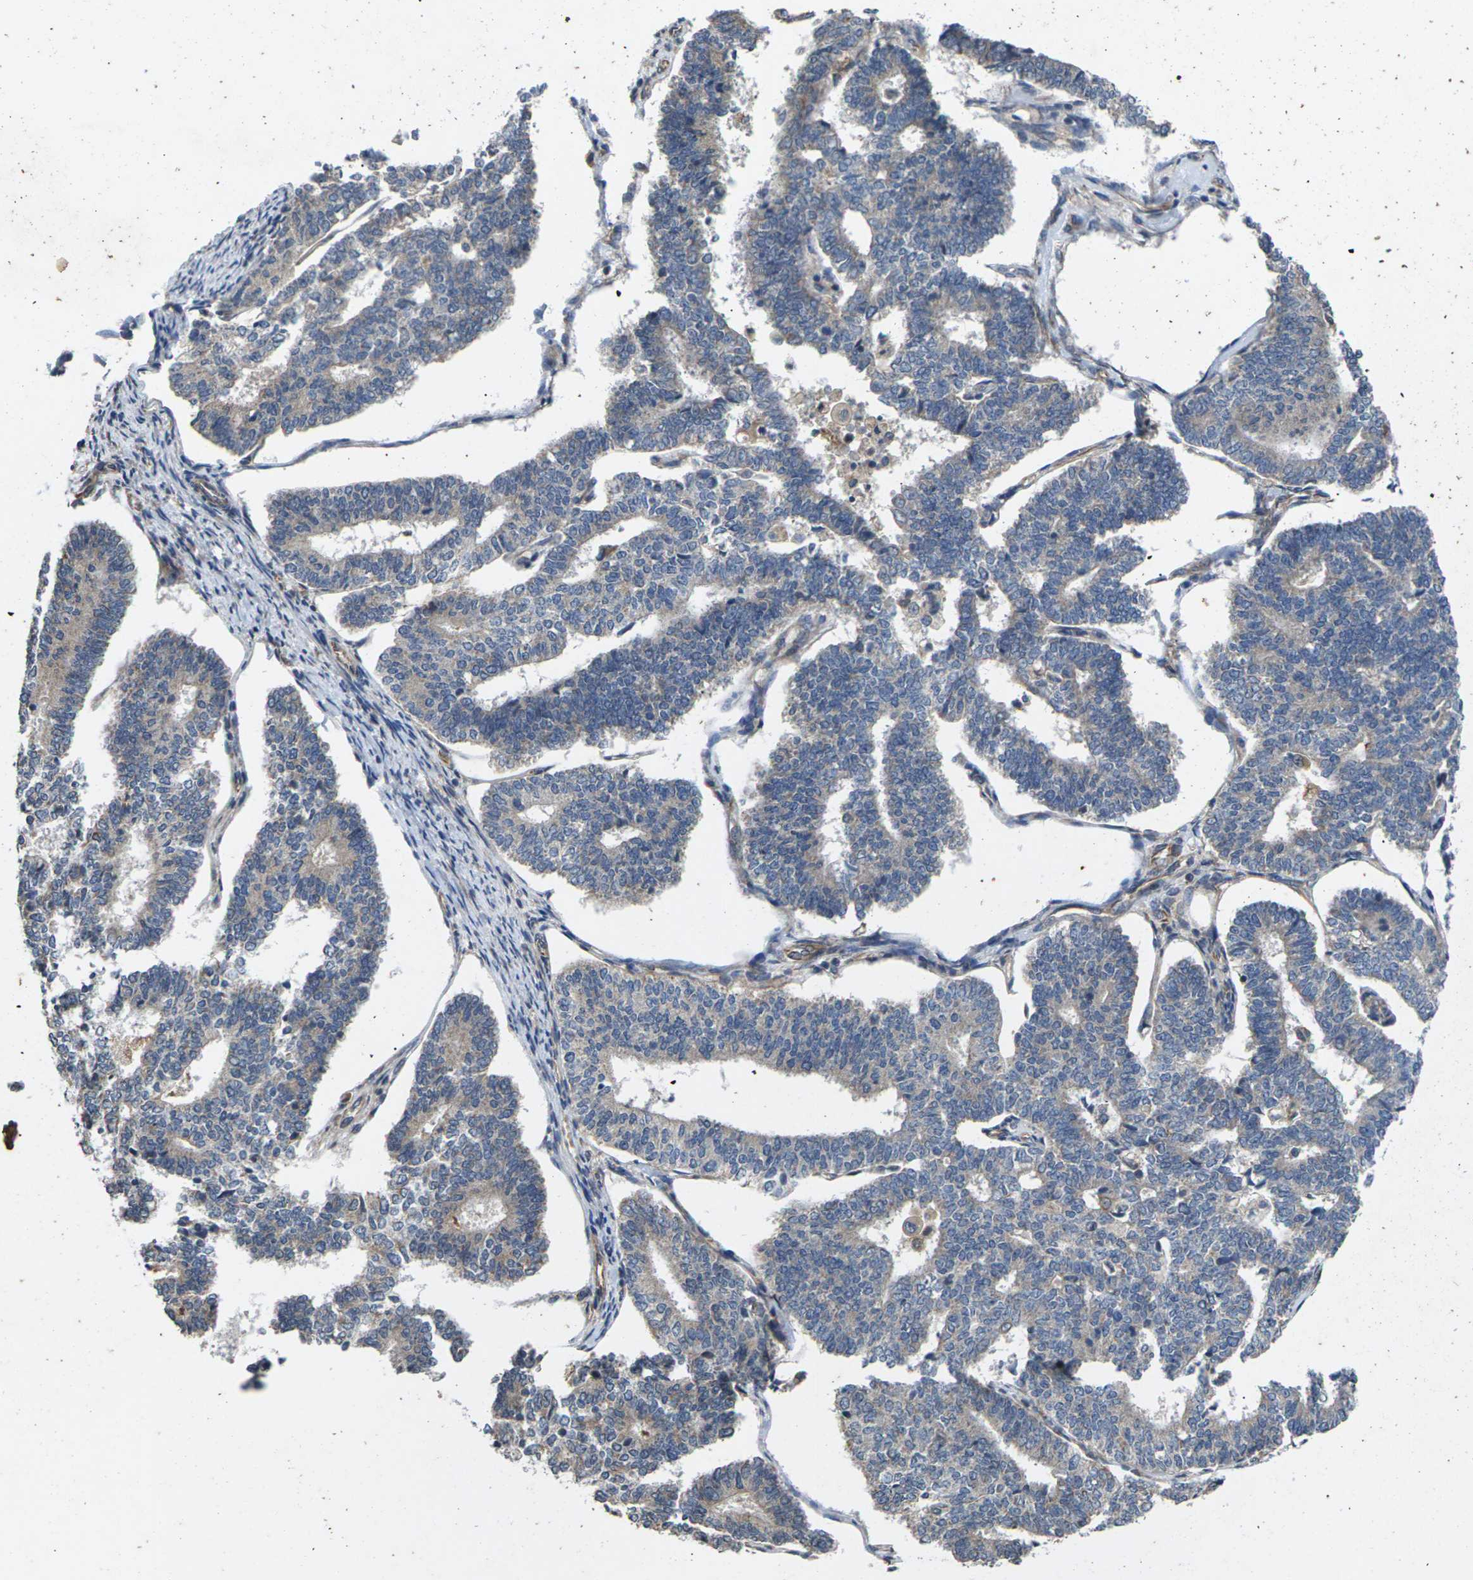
{"staining": {"intensity": "weak", "quantity": ">75%", "location": "cytoplasmic/membranous"}, "tissue": "endometrial cancer", "cell_type": "Tumor cells", "image_type": "cancer", "snomed": [{"axis": "morphology", "description": "Adenocarcinoma, NOS"}, {"axis": "topography", "description": "Endometrium"}], "caption": "An immunohistochemistry histopathology image of neoplastic tissue is shown. Protein staining in brown highlights weak cytoplasmic/membranous positivity in endometrial adenocarcinoma within tumor cells.", "gene": "DKK2", "patient": {"sex": "female", "age": 70}}